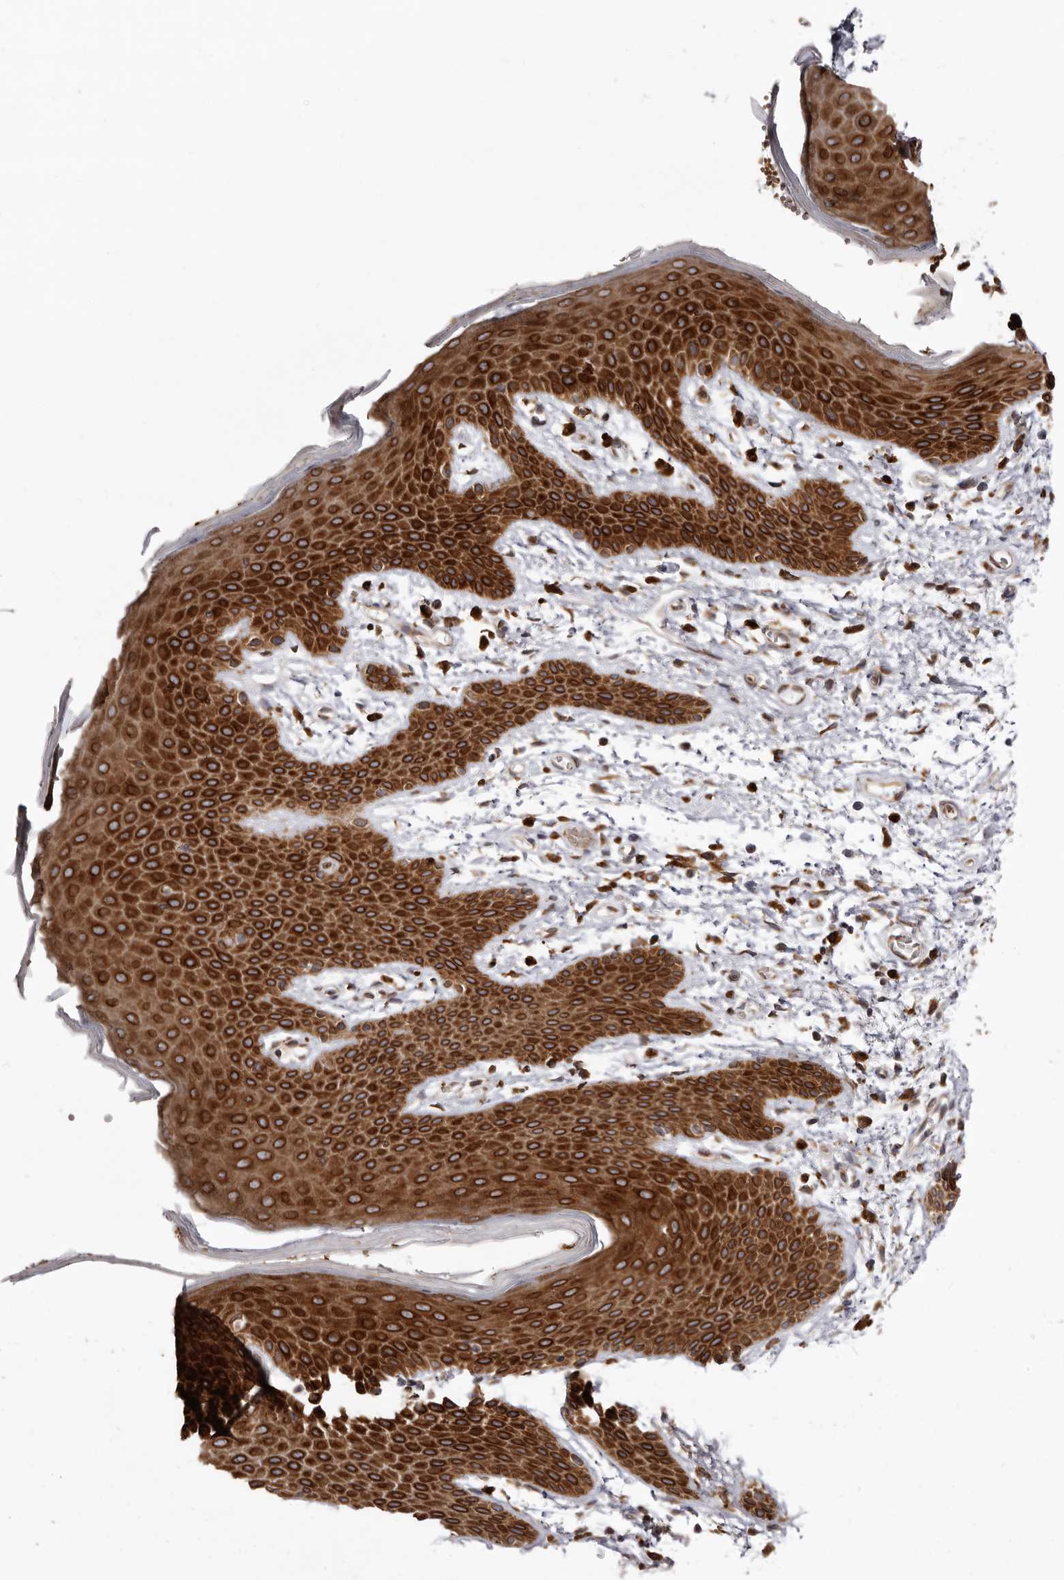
{"staining": {"intensity": "strong", "quantity": ">75%", "location": "cytoplasmic/membranous"}, "tissue": "skin", "cell_type": "Epidermal cells", "image_type": "normal", "snomed": [{"axis": "morphology", "description": "Normal tissue, NOS"}, {"axis": "topography", "description": "Anal"}], "caption": "This photomicrograph shows IHC staining of normal human skin, with high strong cytoplasmic/membranous positivity in approximately >75% of epidermal cells.", "gene": "C4orf3", "patient": {"sex": "male", "age": 74}}